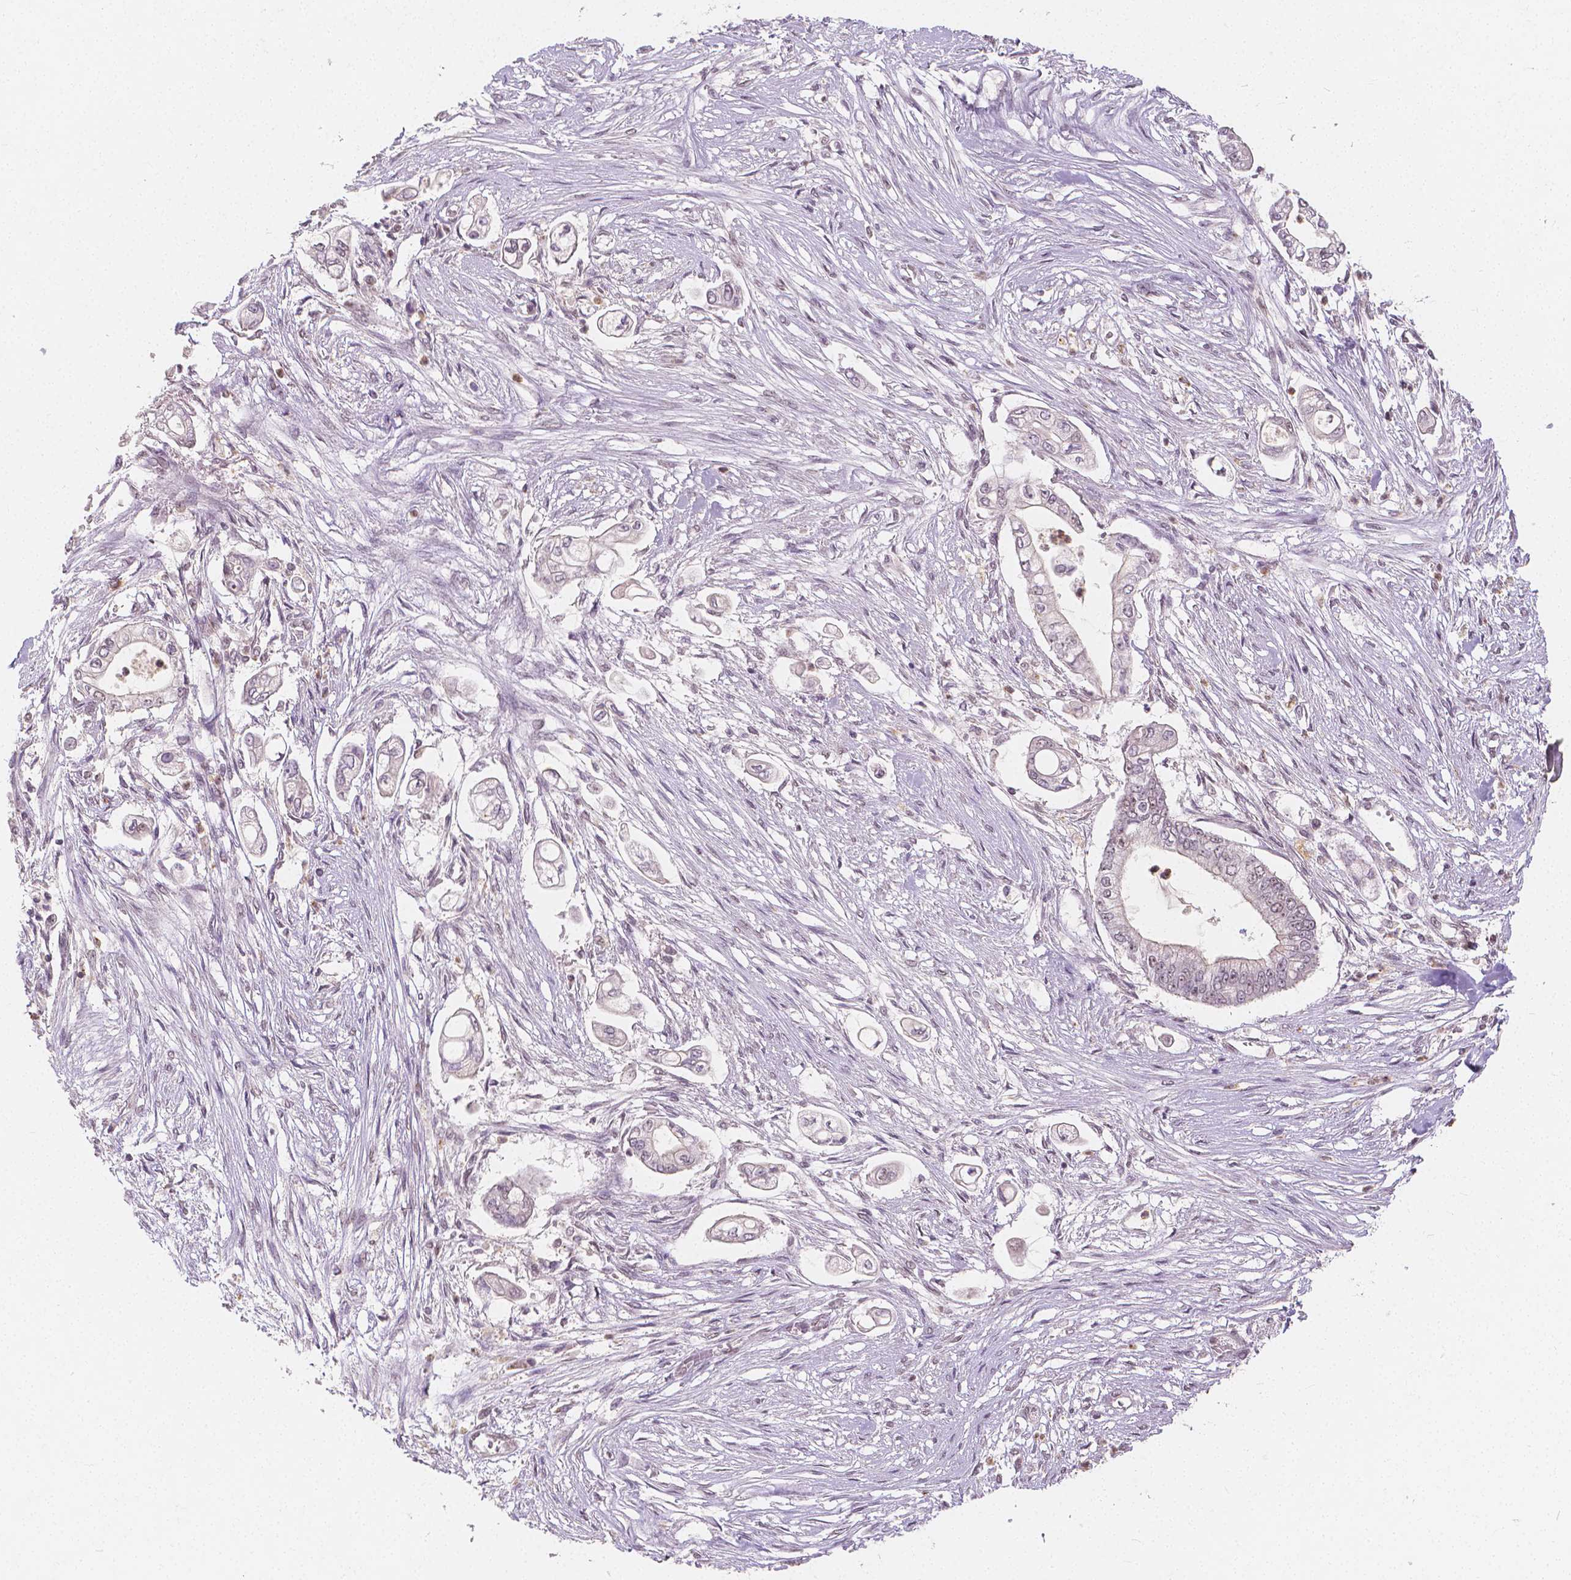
{"staining": {"intensity": "negative", "quantity": "none", "location": "none"}, "tissue": "pancreatic cancer", "cell_type": "Tumor cells", "image_type": "cancer", "snomed": [{"axis": "morphology", "description": "Adenocarcinoma, NOS"}, {"axis": "topography", "description": "Pancreas"}], "caption": "Tumor cells are negative for brown protein staining in pancreatic cancer (adenocarcinoma).", "gene": "NOLC1", "patient": {"sex": "female", "age": 69}}